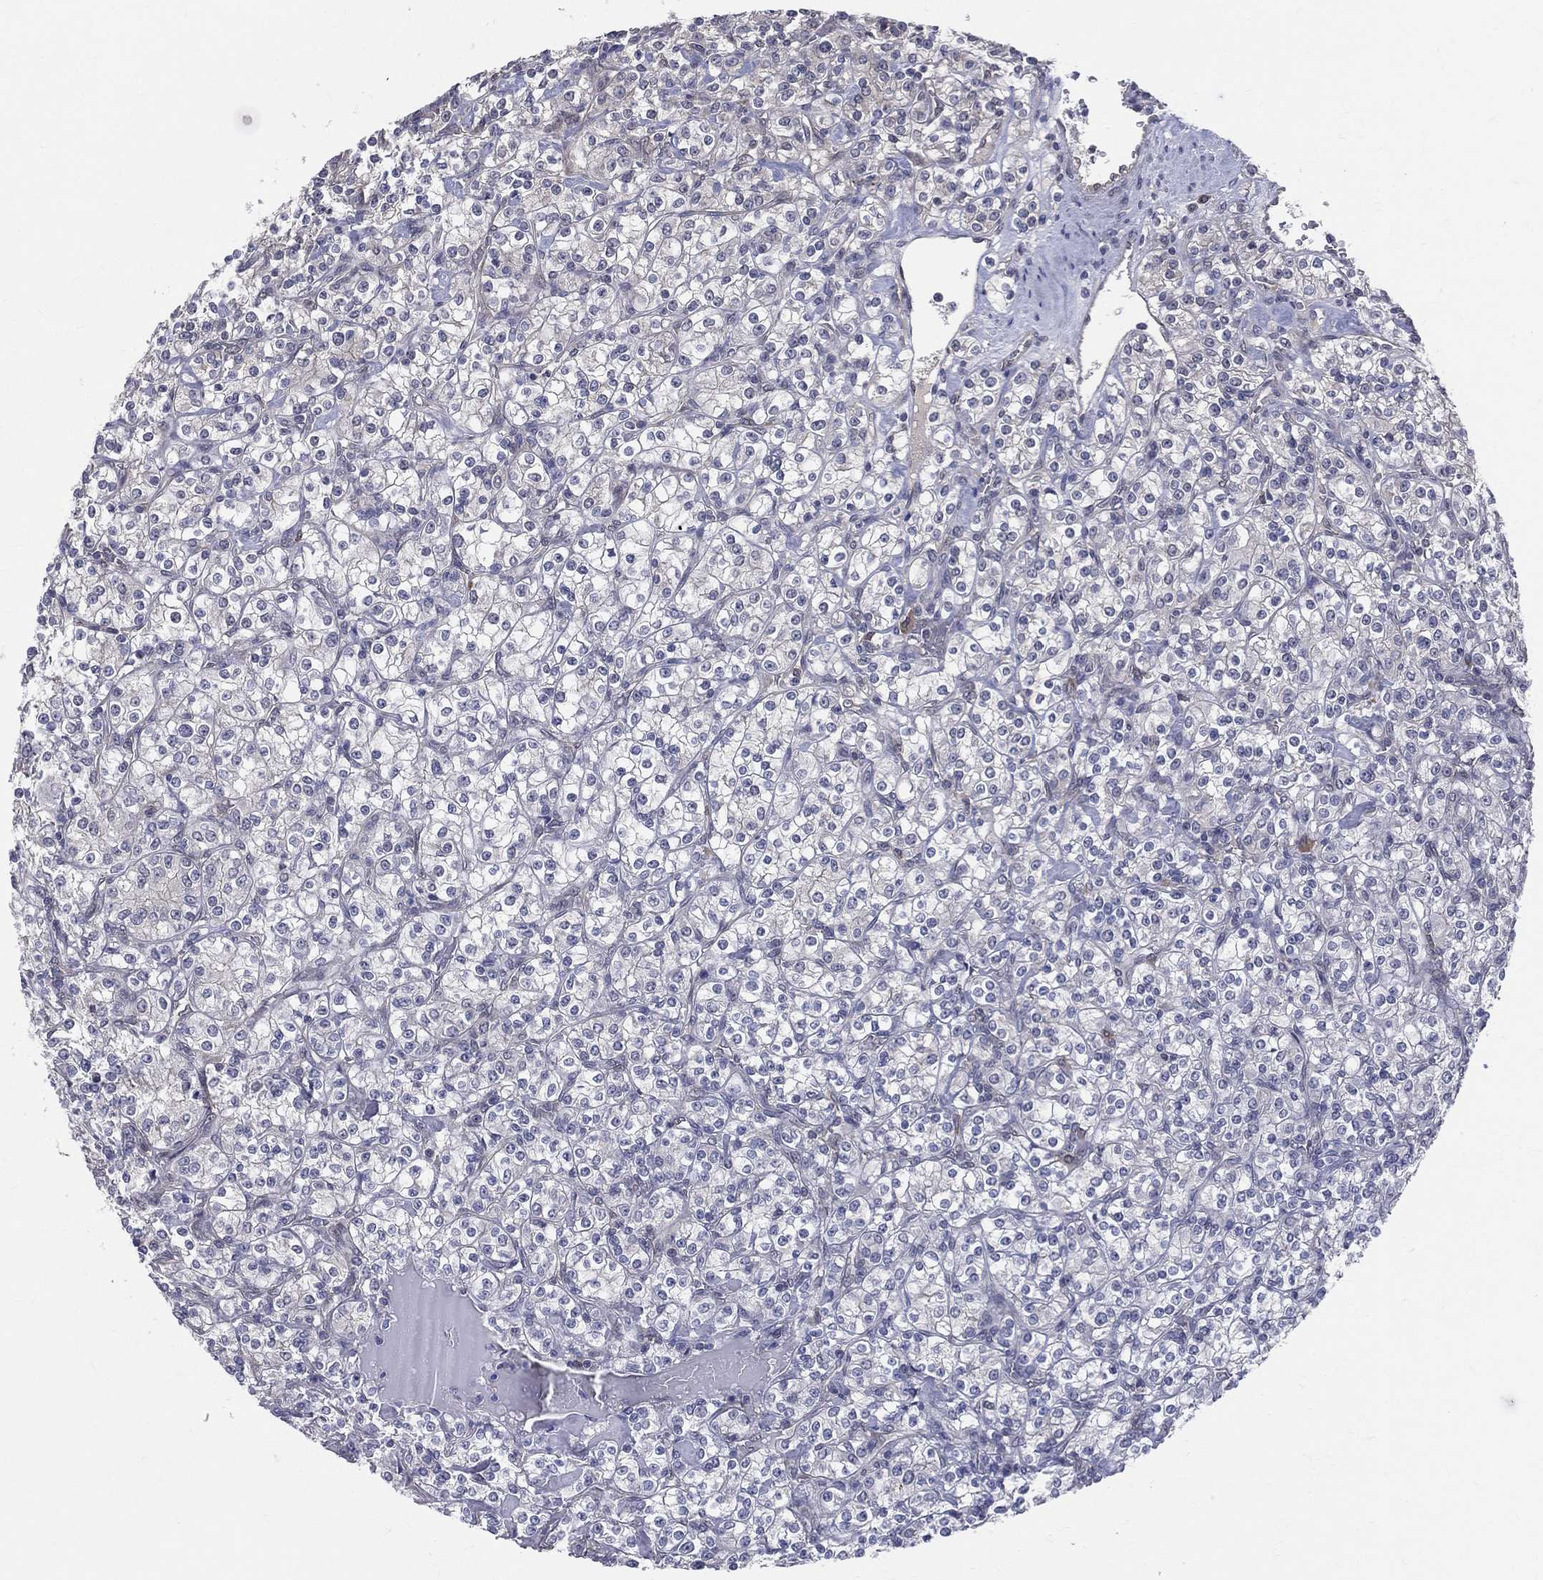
{"staining": {"intensity": "negative", "quantity": "none", "location": "none"}, "tissue": "renal cancer", "cell_type": "Tumor cells", "image_type": "cancer", "snomed": [{"axis": "morphology", "description": "Adenocarcinoma, NOS"}, {"axis": "topography", "description": "Kidney"}], "caption": "DAB (3,3'-diaminobenzidine) immunohistochemical staining of renal adenocarcinoma shows no significant expression in tumor cells.", "gene": "DLG4", "patient": {"sex": "male", "age": 77}}